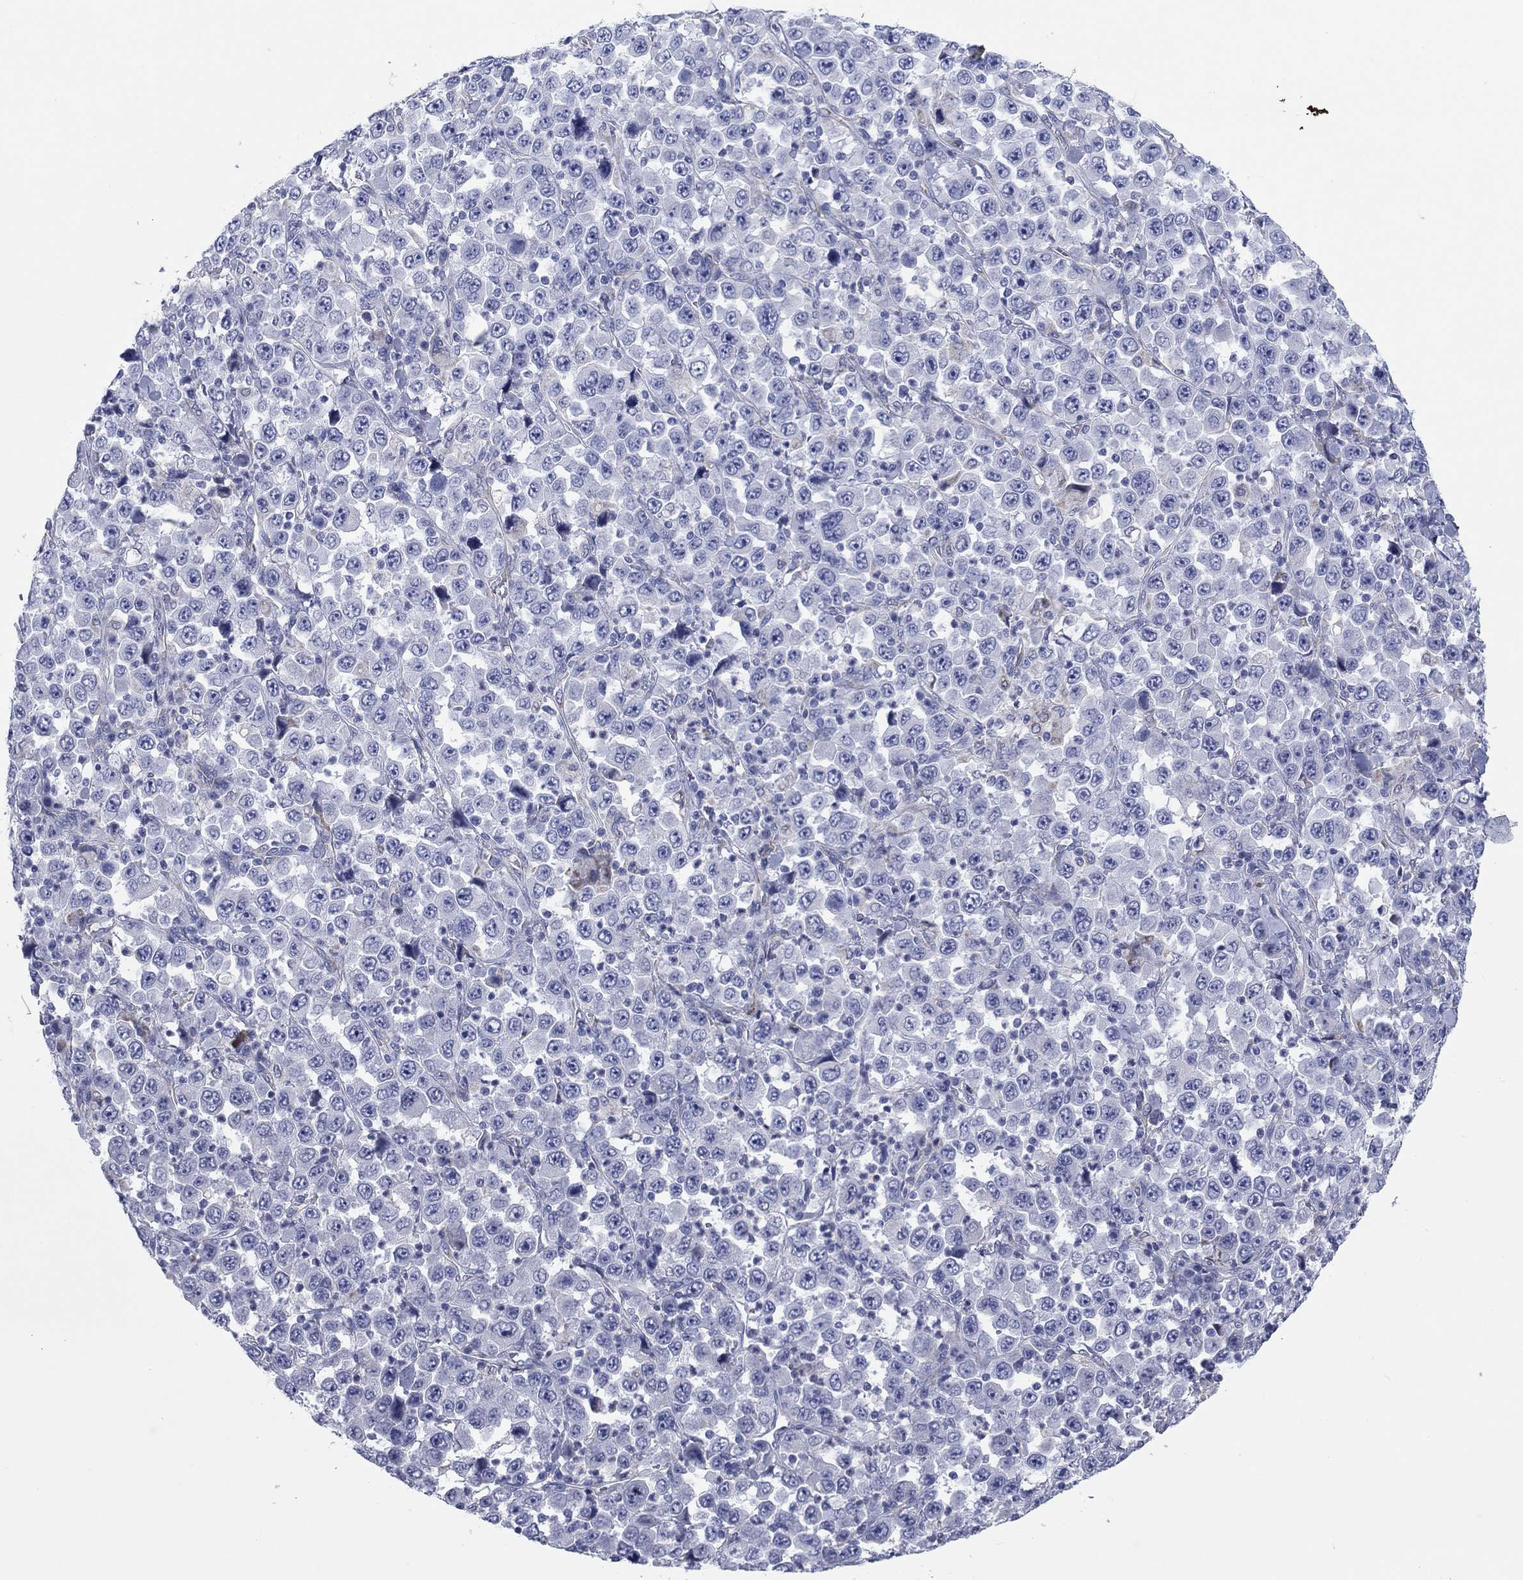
{"staining": {"intensity": "negative", "quantity": "none", "location": "none"}, "tissue": "stomach cancer", "cell_type": "Tumor cells", "image_type": "cancer", "snomed": [{"axis": "morphology", "description": "Normal tissue, NOS"}, {"axis": "morphology", "description": "Adenocarcinoma, NOS"}, {"axis": "topography", "description": "Stomach, upper"}, {"axis": "topography", "description": "Stomach"}], "caption": "DAB (3,3'-diaminobenzidine) immunohistochemical staining of stomach adenocarcinoma reveals no significant positivity in tumor cells.", "gene": "MGST3", "patient": {"sex": "male", "age": 59}}